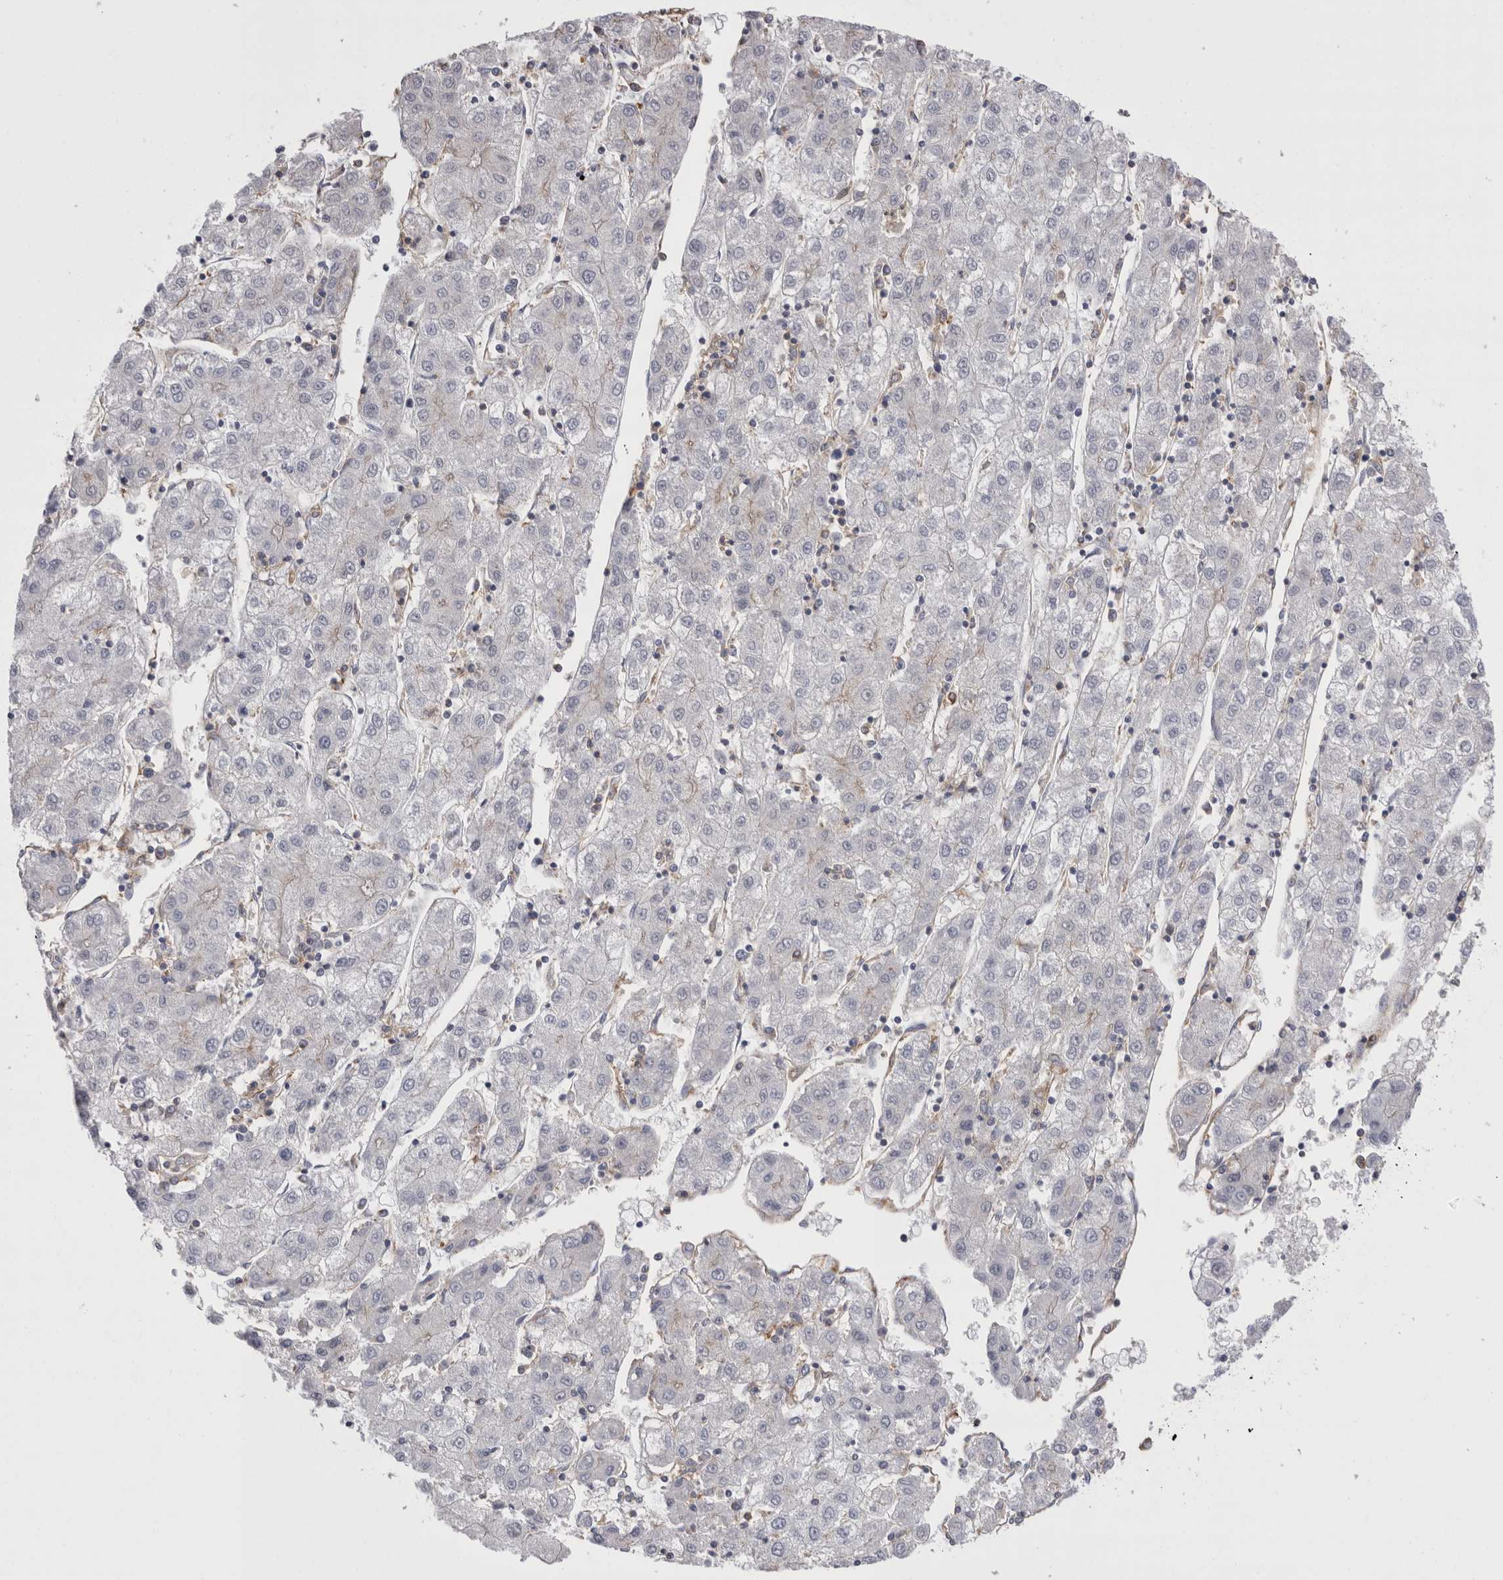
{"staining": {"intensity": "negative", "quantity": "none", "location": "none"}, "tissue": "liver cancer", "cell_type": "Tumor cells", "image_type": "cancer", "snomed": [{"axis": "morphology", "description": "Carcinoma, Hepatocellular, NOS"}, {"axis": "topography", "description": "Liver"}], "caption": "An IHC micrograph of liver cancer (hepatocellular carcinoma) is shown. There is no staining in tumor cells of liver cancer (hepatocellular carcinoma). (DAB (3,3'-diaminobenzidine) immunohistochemistry (IHC) visualized using brightfield microscopy, high magnification).", "gene": "RAB11FIP1", "patient": {"sex": "male", "age": 72}}